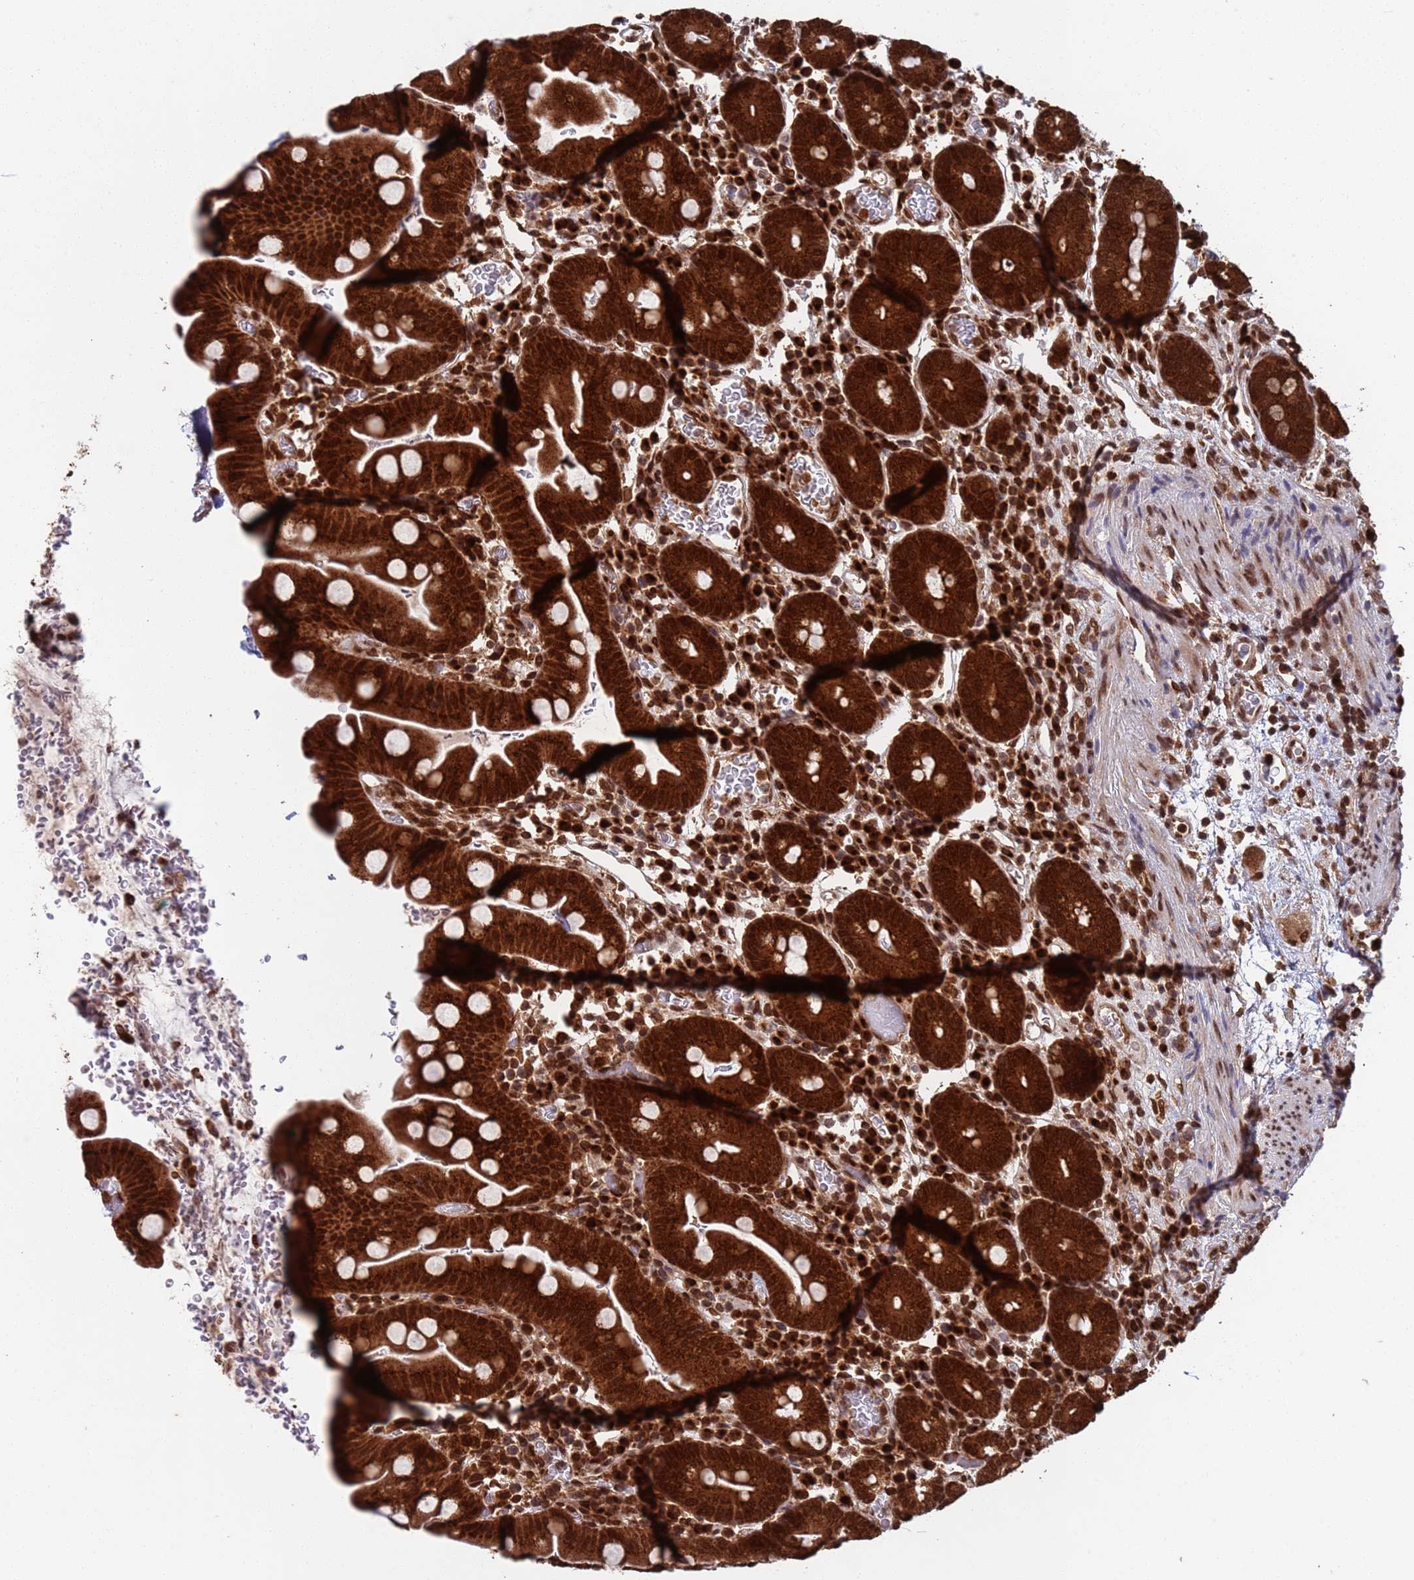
{"staining": {"intensity": "strong", "quantity": ">75%", "location": "cytoplasmic/membranous,nuclear"}, "tissue": "small intestine", "cell_type": "Glandular cells", "image_type": "normal", "snomed": [{"axis": "morphology", "description": "Normal tissue, NOS"}, {"axis": "topography", "description": "Stomach, upper"}, {"axis": "topography", "description": "Stomach, lower"}, {"axis": "topography", "description": "Small intestine"}], "caption": "Immunohistochemical staining of unremarkable small intestine exhibits strong cytoplasmic/membranous,nuclear protein staining in approximately >75% of glandular cells. Ihc stains the protein of interest in brown and the nuclei are stained blue.", "gene": "FUBP3", "patient": {"sex": "male", "age": 68}}